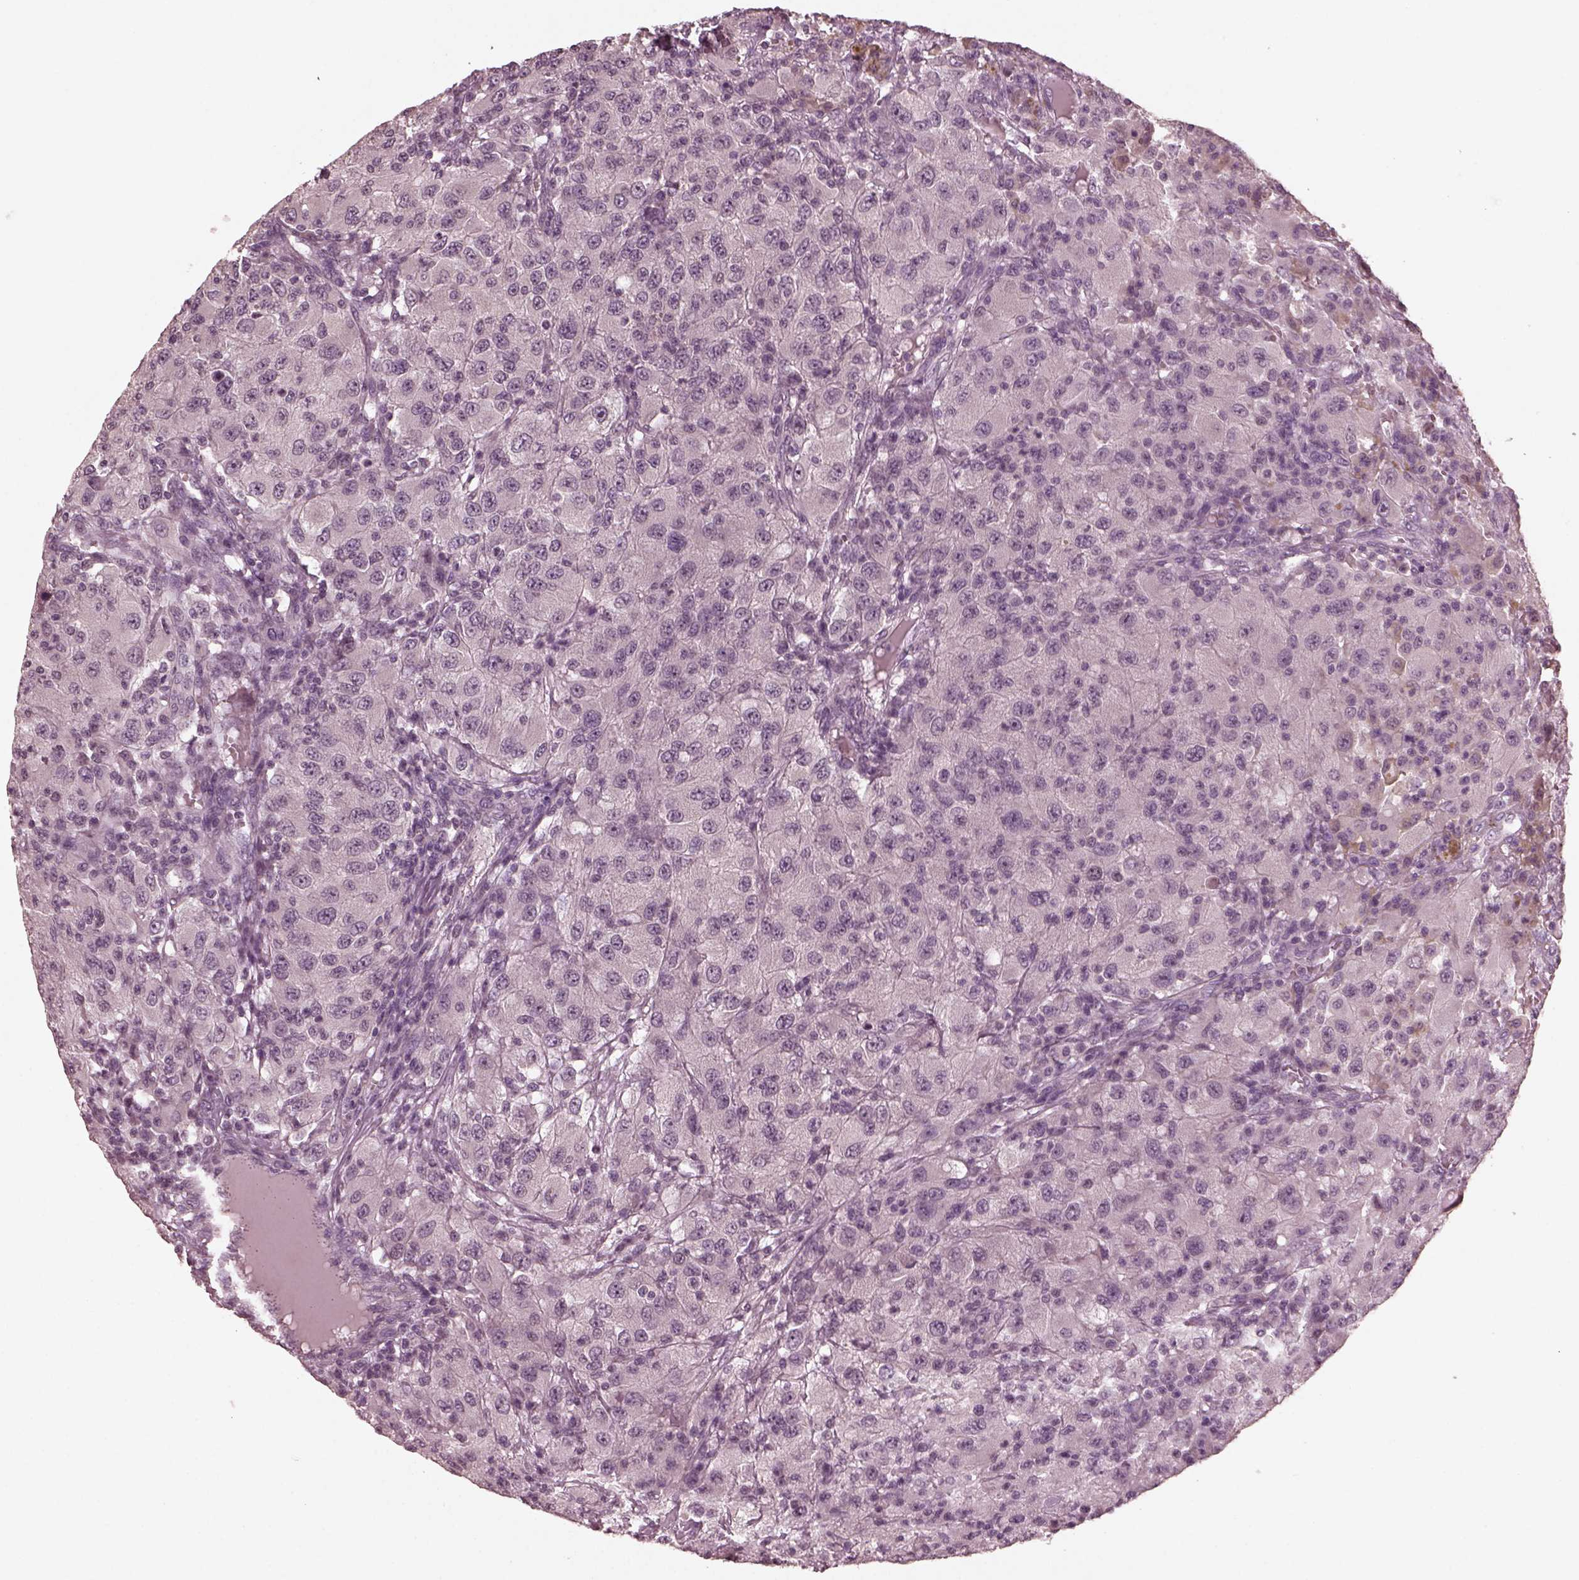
{"staining": {"intensity": "negative", "quantity": "none", "location": "none"}, "tissue": "renal cancer", "cell_type": "Tumor cells", "image_type": "cancer", "snomed": [{"axis": "morphology", "description": "Adenocarcinoma, NOS"}, {"axis": "topography", "description": "Kidney"}], "caption": "Immunohistochemistry image of neoplastic tissue: renal cancer stained with DAB displays no significant protein expression in tumor cells.", "gene": "RGS7", "patient": {"sex": "female", "age": 67}}